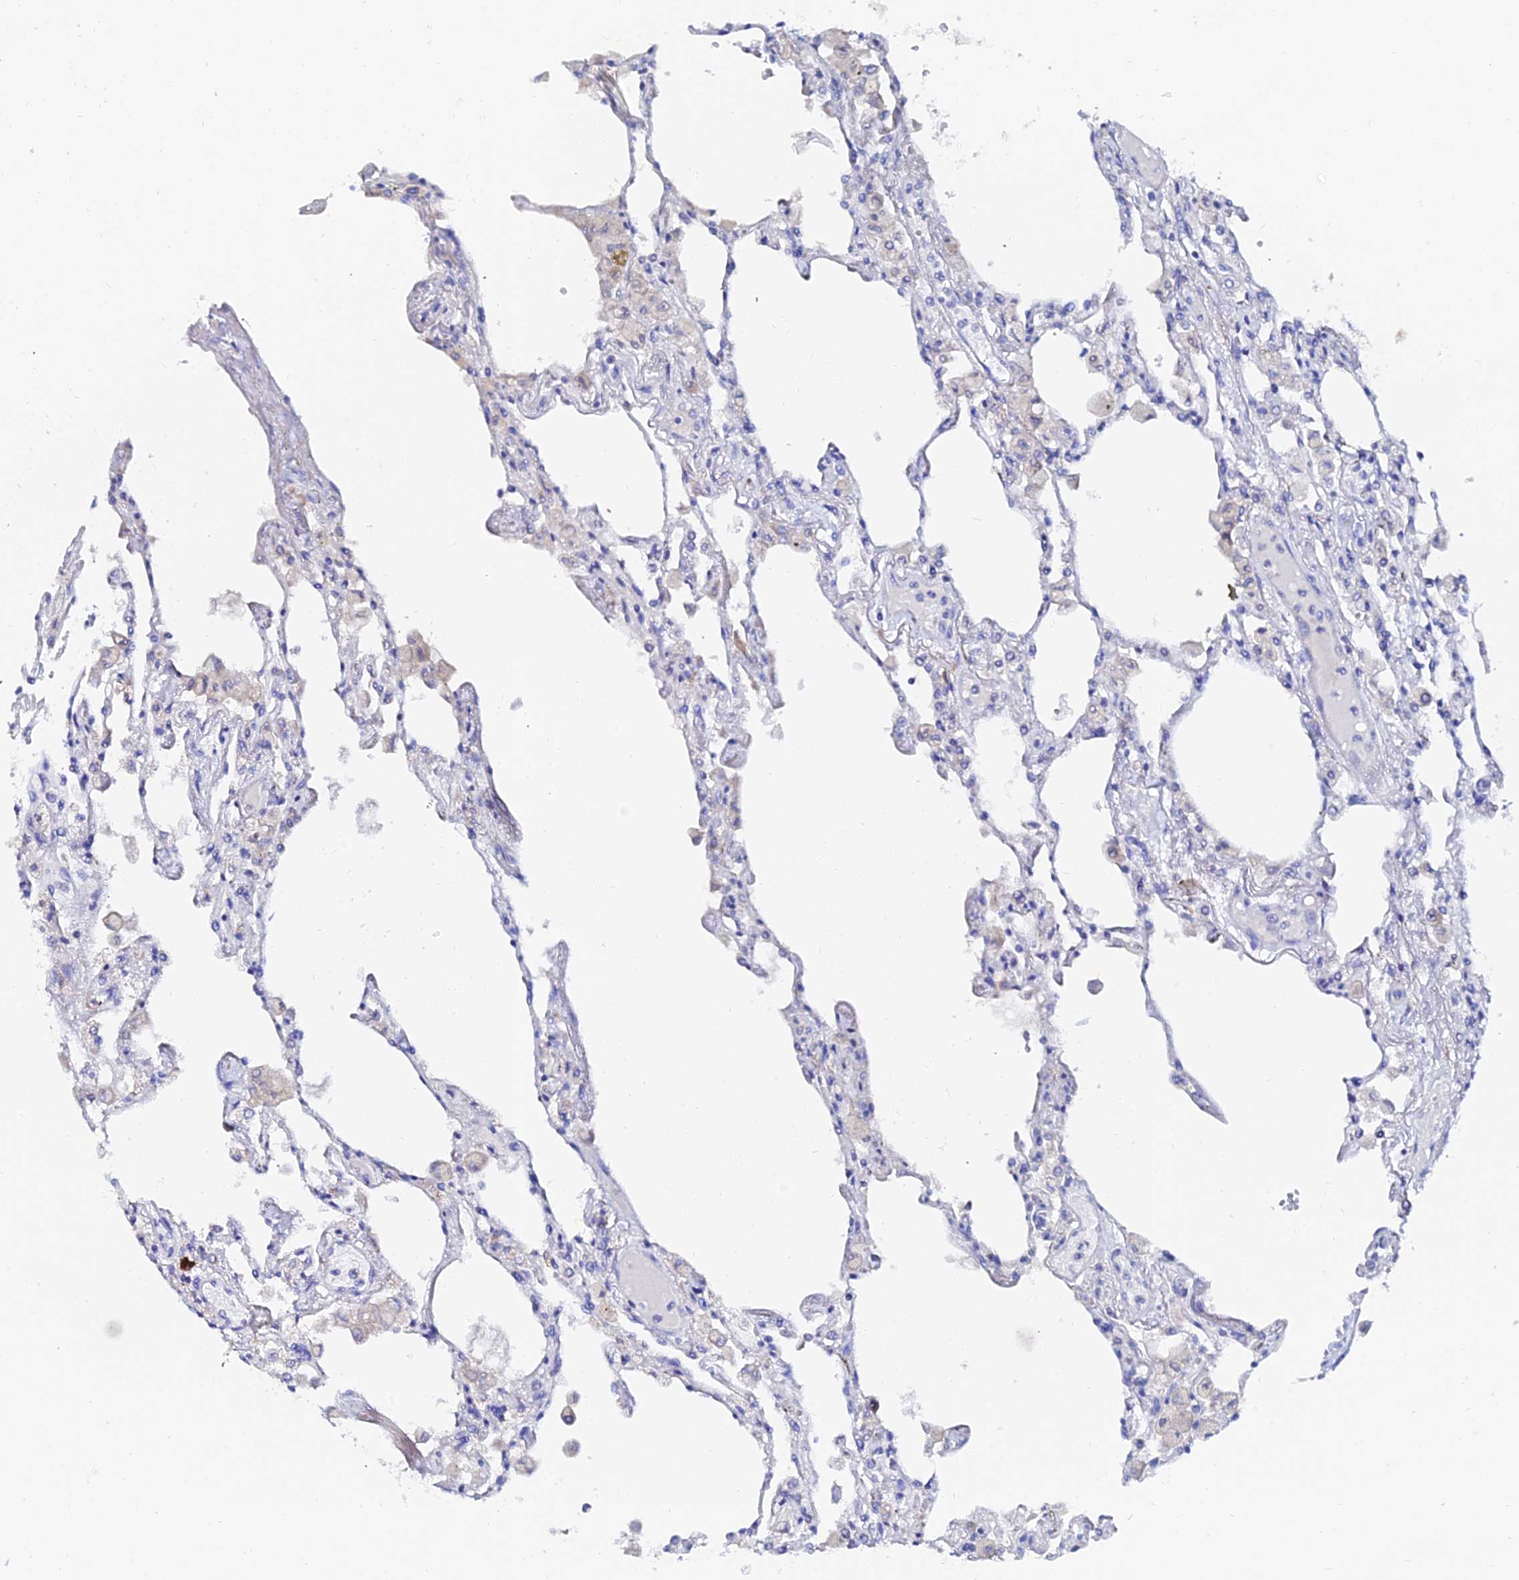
{"staining": {"intensity": "negative", "quantity": "none", "location": "none"}, "tissue": "lung", "cell_type": "Alveolar cells", "image_type": "normal", "snomed": [{"axis": "morphology", "description": "Normal tissue, NOS"}, {"axis": "topography", "description": "Bronchus"}, {"axis": "topography", "description": "Lung"}], "caption": "High power microscopy image of an immunohistochemistry photomicrograph of benign lung, revealing no significant staining in alveolar cells. The staining was performed using DAB to visualize the protein expression in brown, while the nuclei were stained in blue with hematoxylin (Magnification: 20x).", "gene": "PTTG1", "patient": {"sex": "female", "age": 49}}